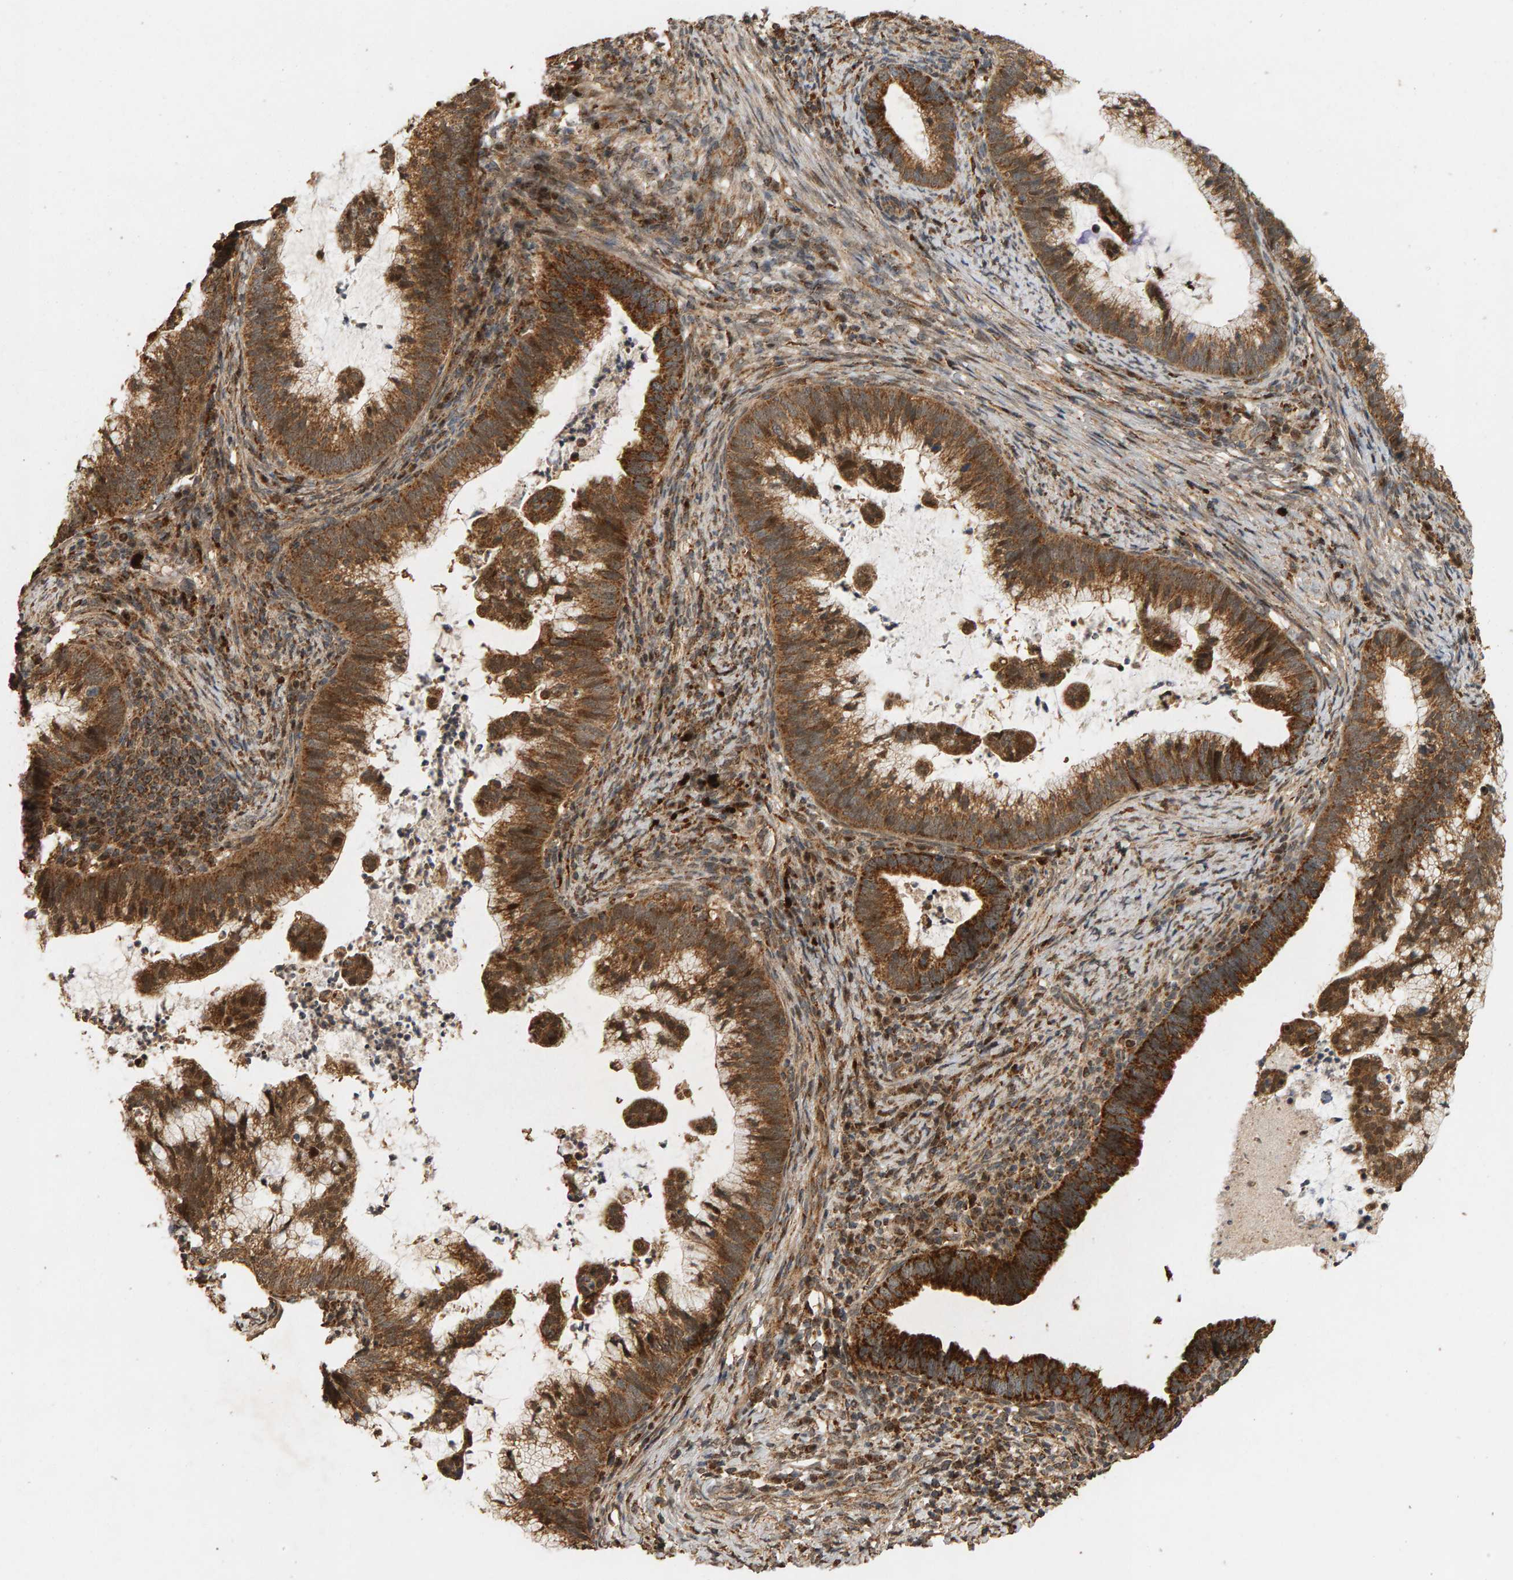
{"staining": {"intensity": "strong", "quantity": ">75%", "location": "cytoplasmic/membranous"}, "tissue": "cervical cancer", "cell_type": "Tumor cells", "image_type": "cancer", "snomed": [{"axis": "morphology", "description": "Adenocarcinoma, NOS"}, {"axis": "topography", "description": "Cervix"}], "caption": "Protein analysis of adenocarcinoma (cervical) tissue demonstrates strong cytoplasmic/membranous positivity in approximately >75% of tumor cells. Immunohistochemistry stains the protein of interest in brown and the nuclei are stained blue.", "gene": "GSTK1", "patient": {"sex": "female", "age": 36}}